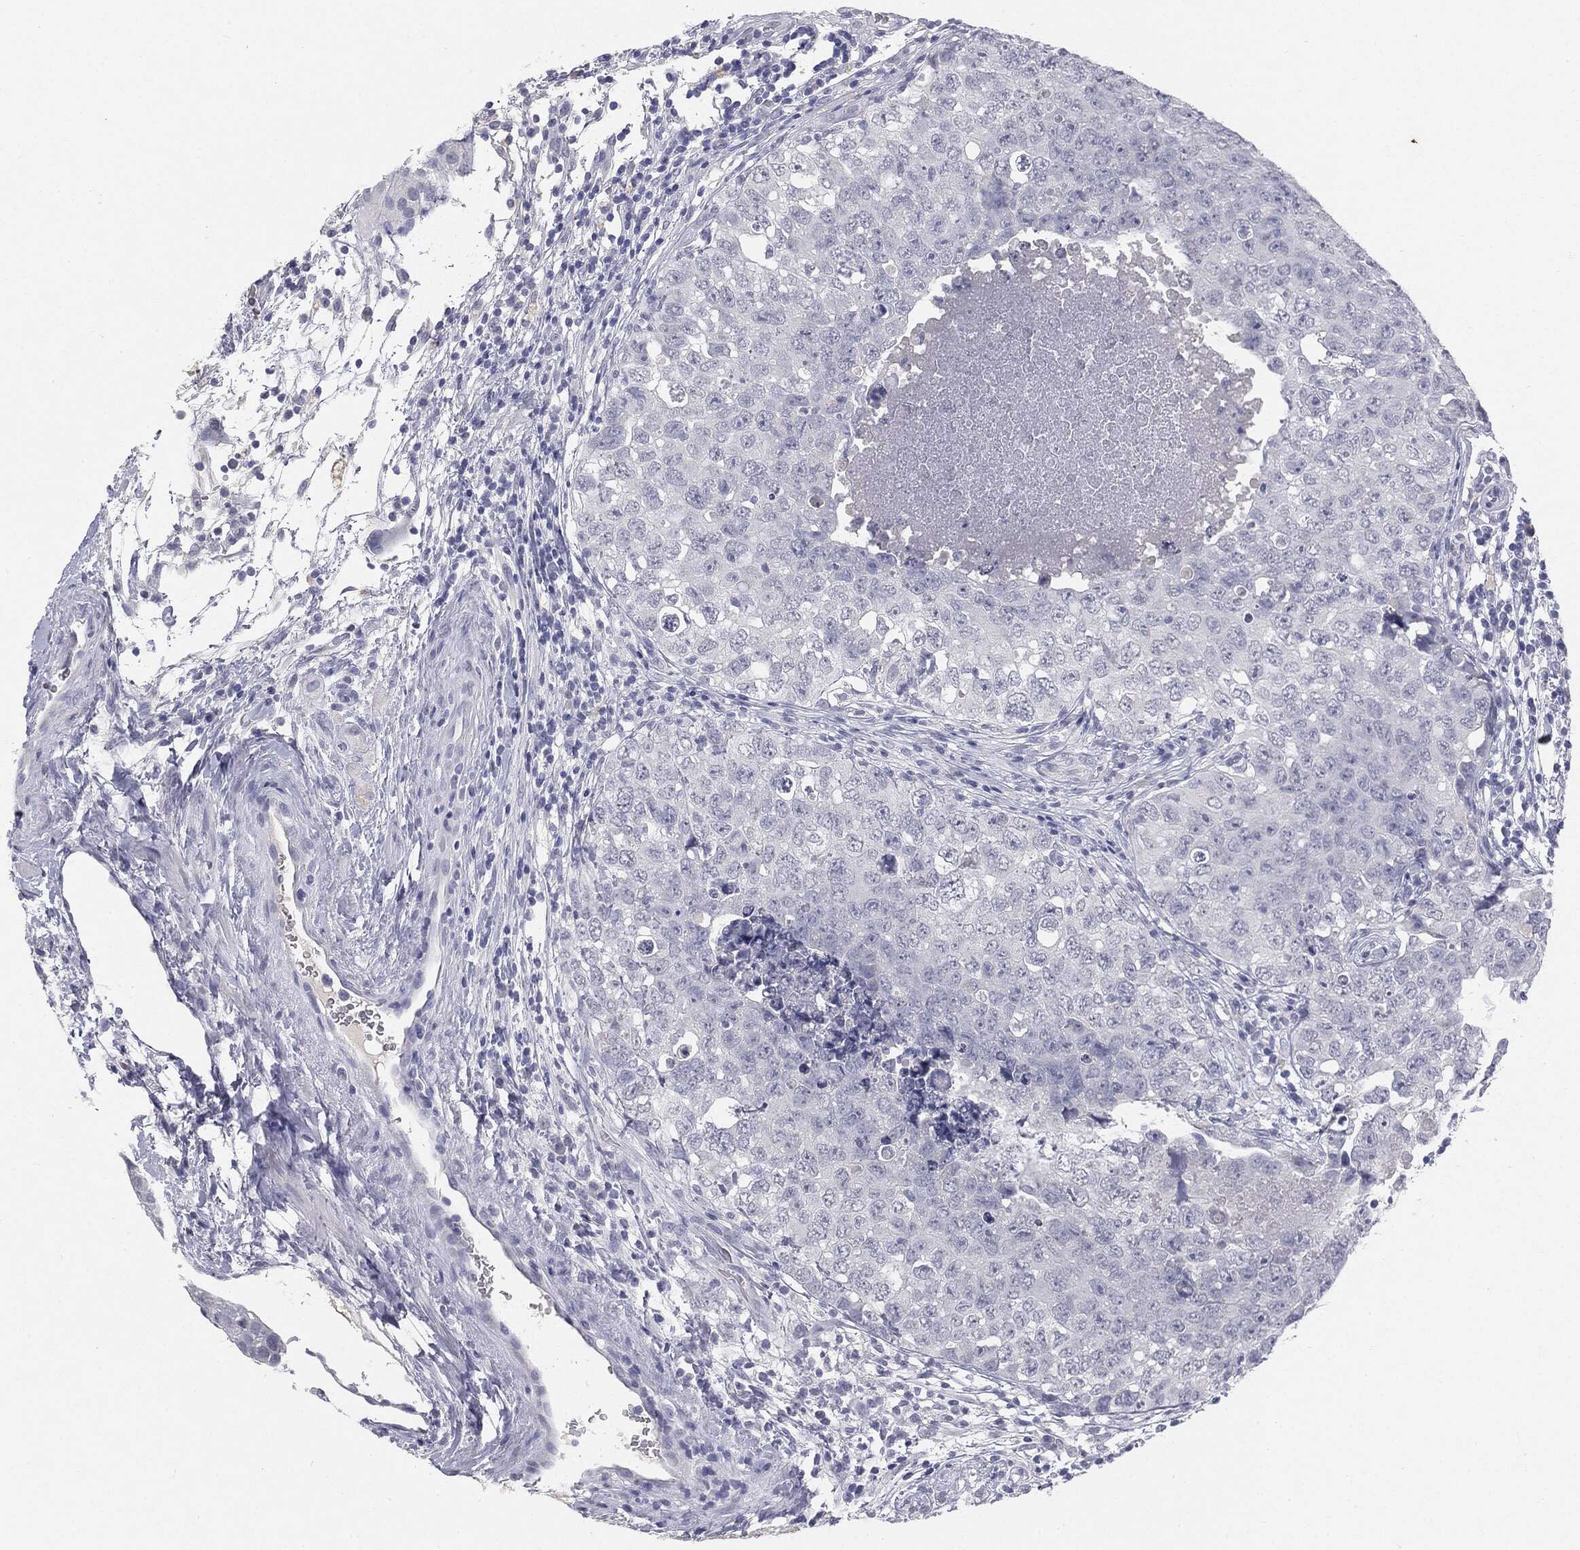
{"staining": {"intensity": "negative", "quantity": "none", "location": "none"}, "tissue": "testis cancer", "cell_type": "Tumor cells", "image_type": "cancer", "snomed": [{"axis": "morphology", "description": "Seminoma, NOS"}, {"axis": "topography", "description": "Testis"}], "caption": "Immunohistochemistry (IHC) of human testis cancer exhibits no staining in tumor cells.", "gene": "MUC1", "patient": {"sex": "male", "age": 34}}